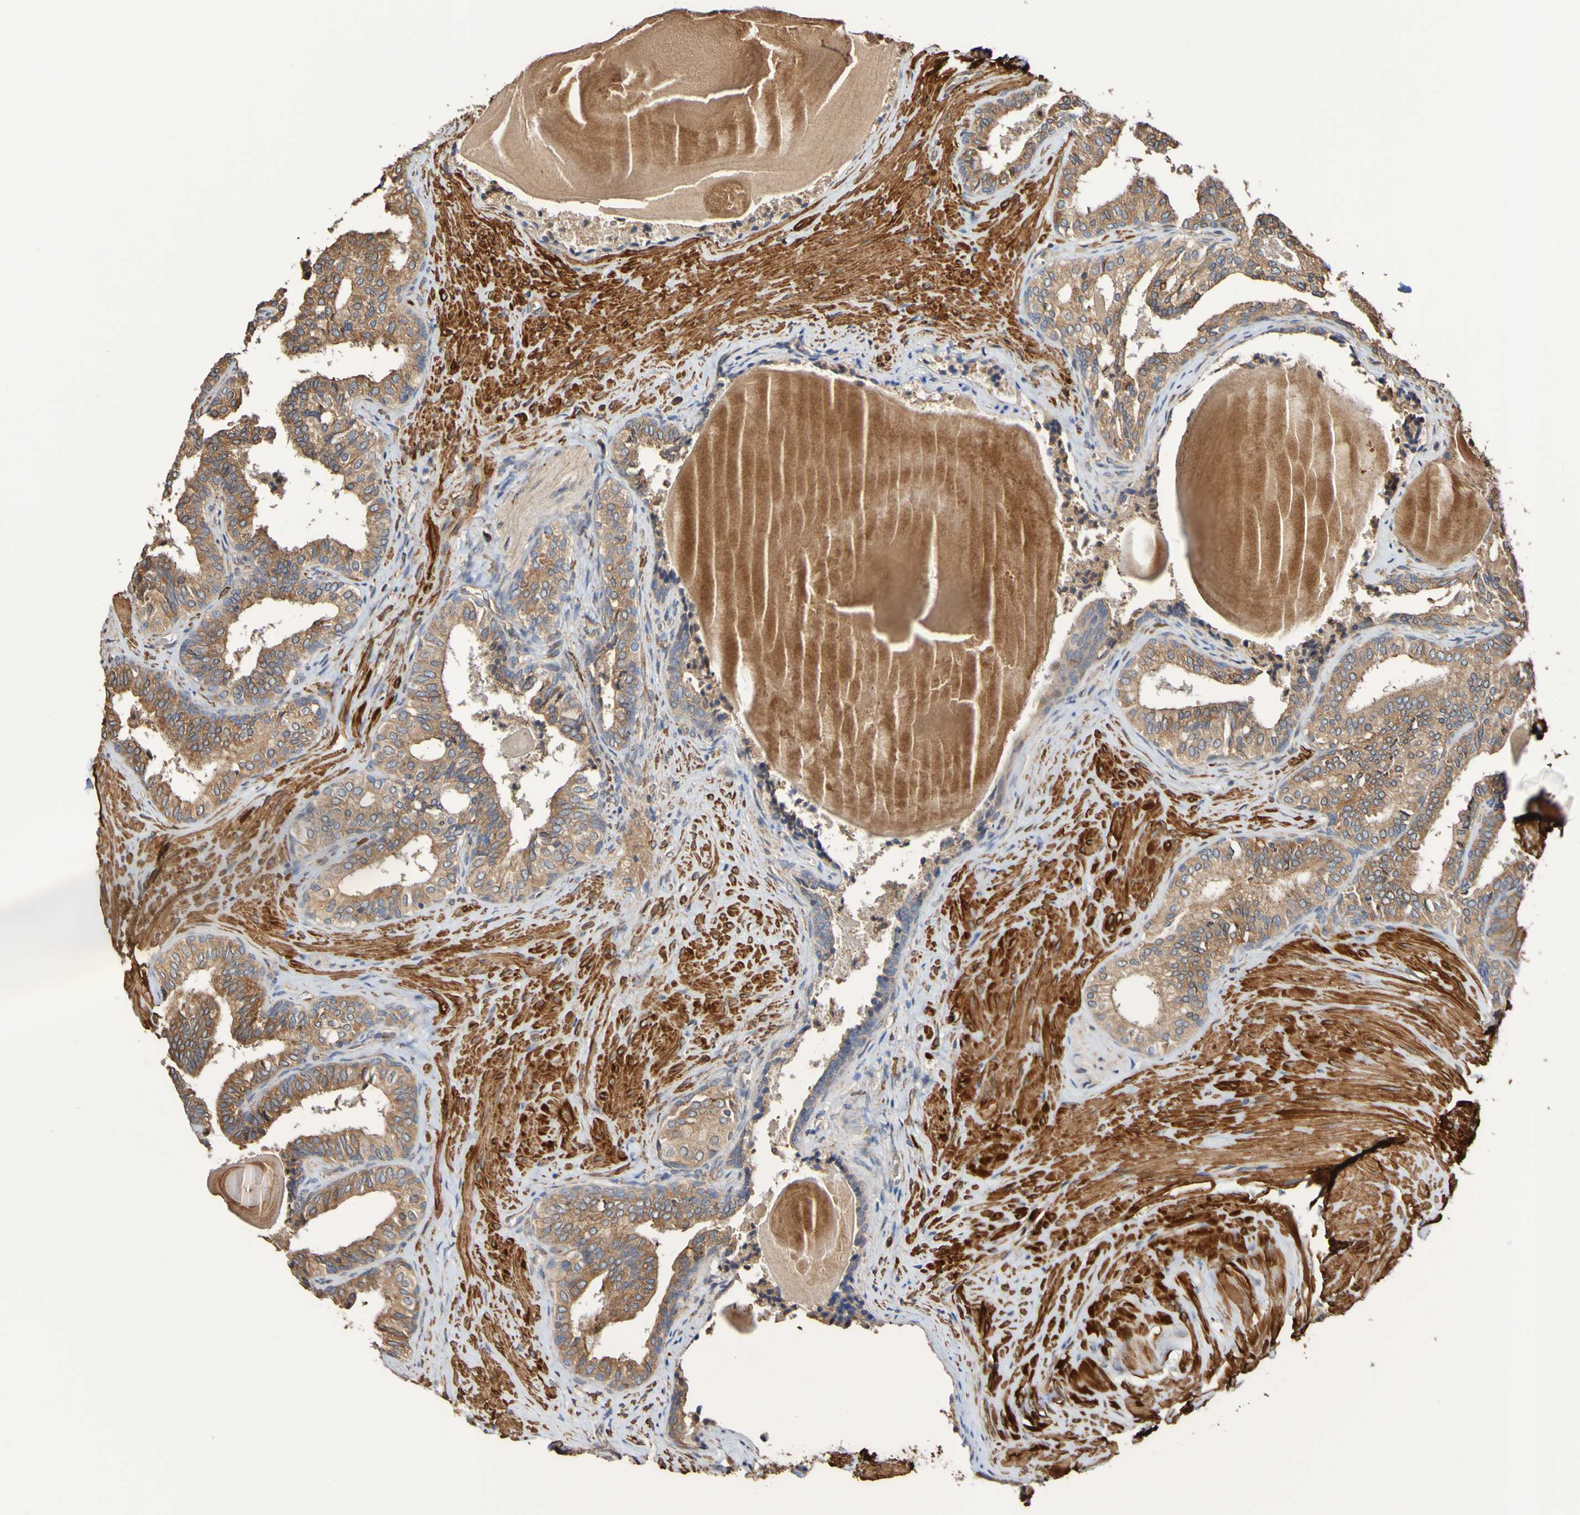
{"staining": {"intensity": "moderate", "quantity": ">75%", "location": "cytoplasmic/membranous"}, "tissue": "prostate cancer", "cell_type": "Tumor cells", "image_type": "cancer", "snomed": [{"axis": "morphology", "description": "Adenocarcinoma, Low grade"}, {"axis": "topography", "description": "Prostate"}], "caption": "Protein analysis of prostate cancer (low-grade adenocarcinoma) tissue shows moderate cytoplasmic/membranous expression in about >75% of tumor cells. Immunohistochemistry (ihc) stains the protein in brown and the nuclei are stained blue.", "gene": "RAB11A", "patient": {"sex": "male", "age": 60}}